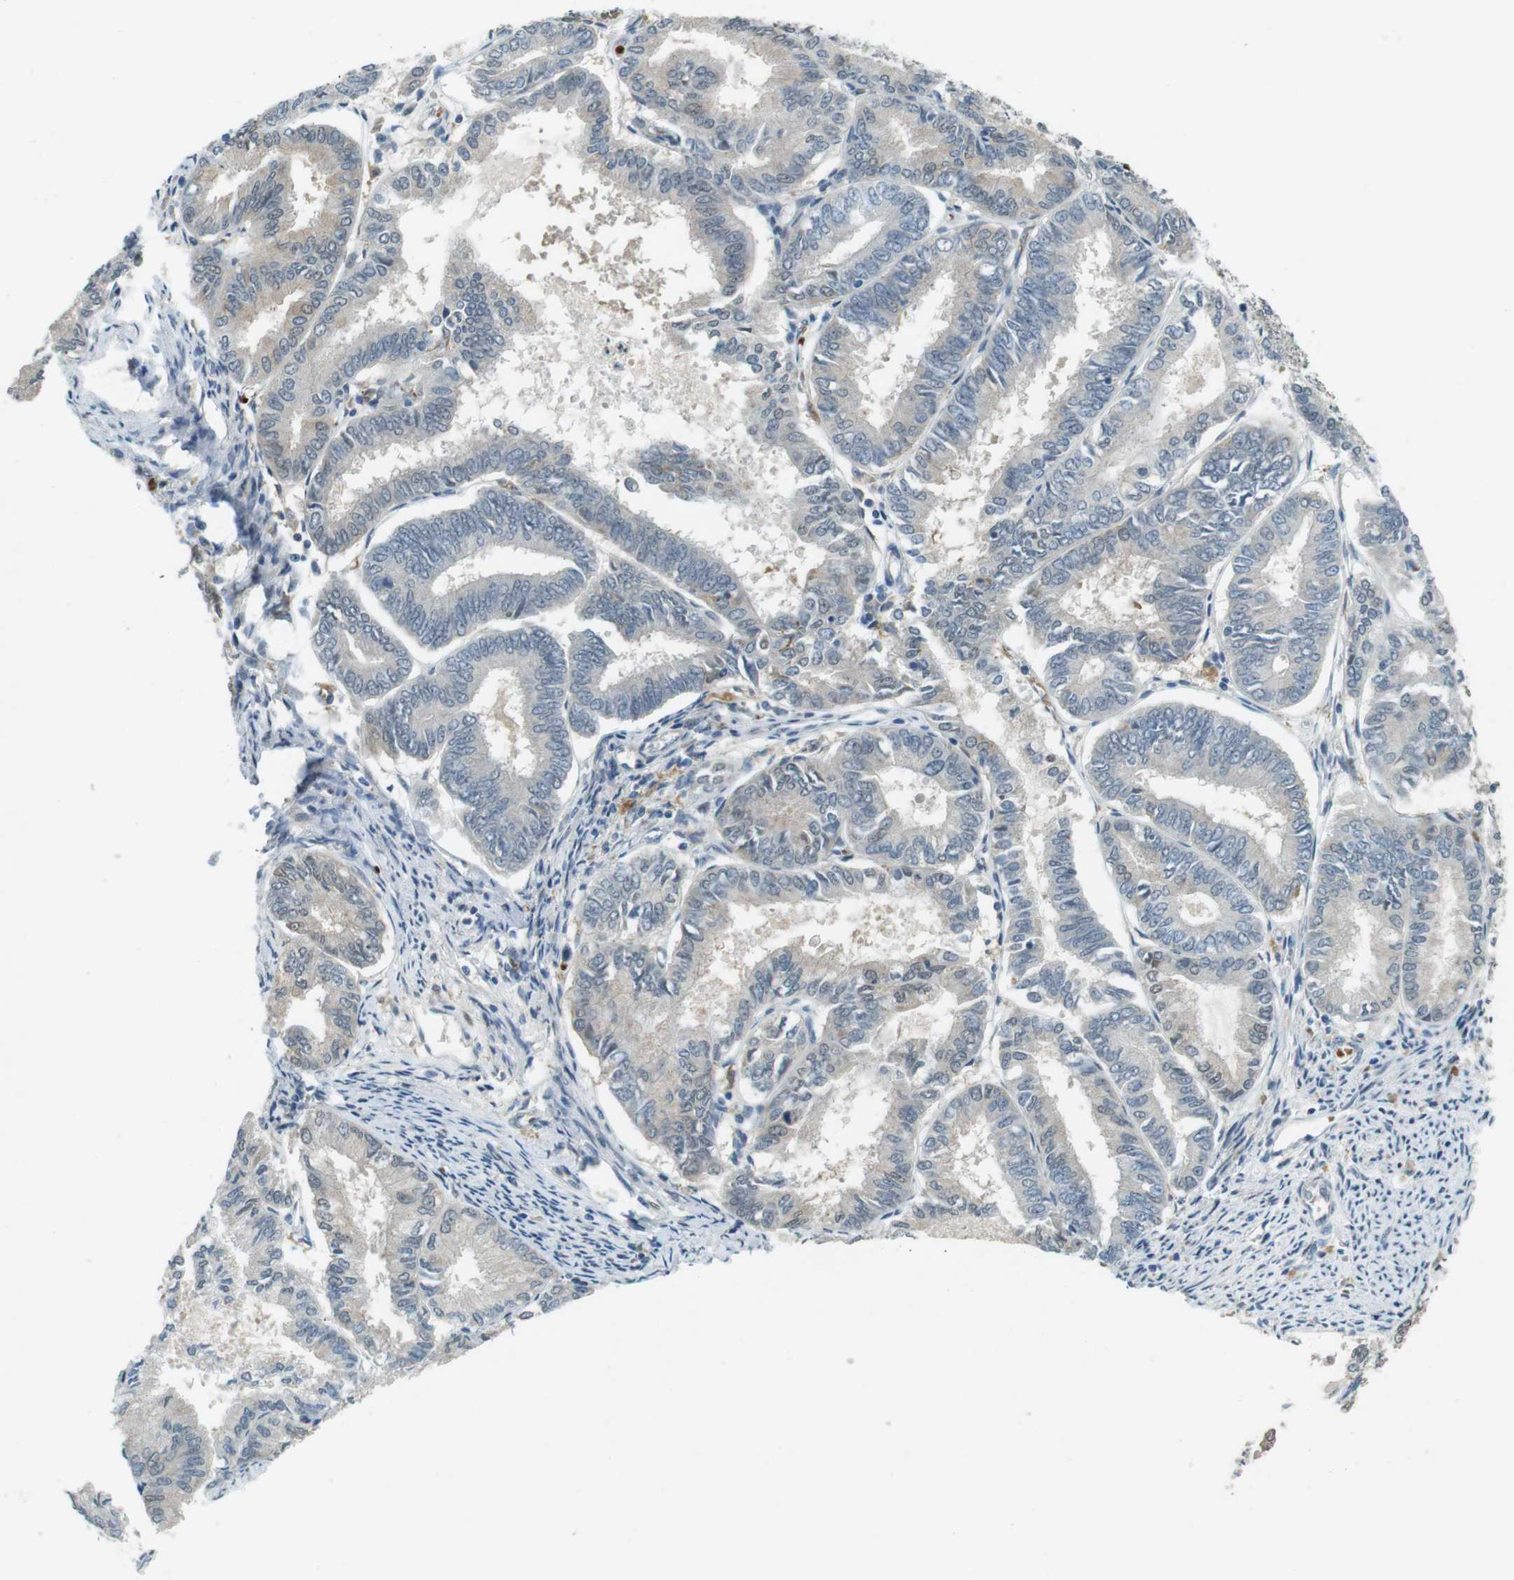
{"staining": {"intensity": "negative", "quantity": "none", "location": "none"}, "tissue": "endometrial cancer", "cell_type": "Tumor cells", "image_type": "cancer", "snomed": [{"axis": "morphology", "description": "Adenocarcinoma, NOS"}, {"axis": "topography", "description": "Endometrium"}], "caption": "DAB (3,3'-diaminobenzidine) immunohistochemical staining of endometrial cancer (adenocarcinoma) displays no significant positivity in tumor cells.", "gene": "CDK14", "patient": {"sex": "female", "age": 86}}